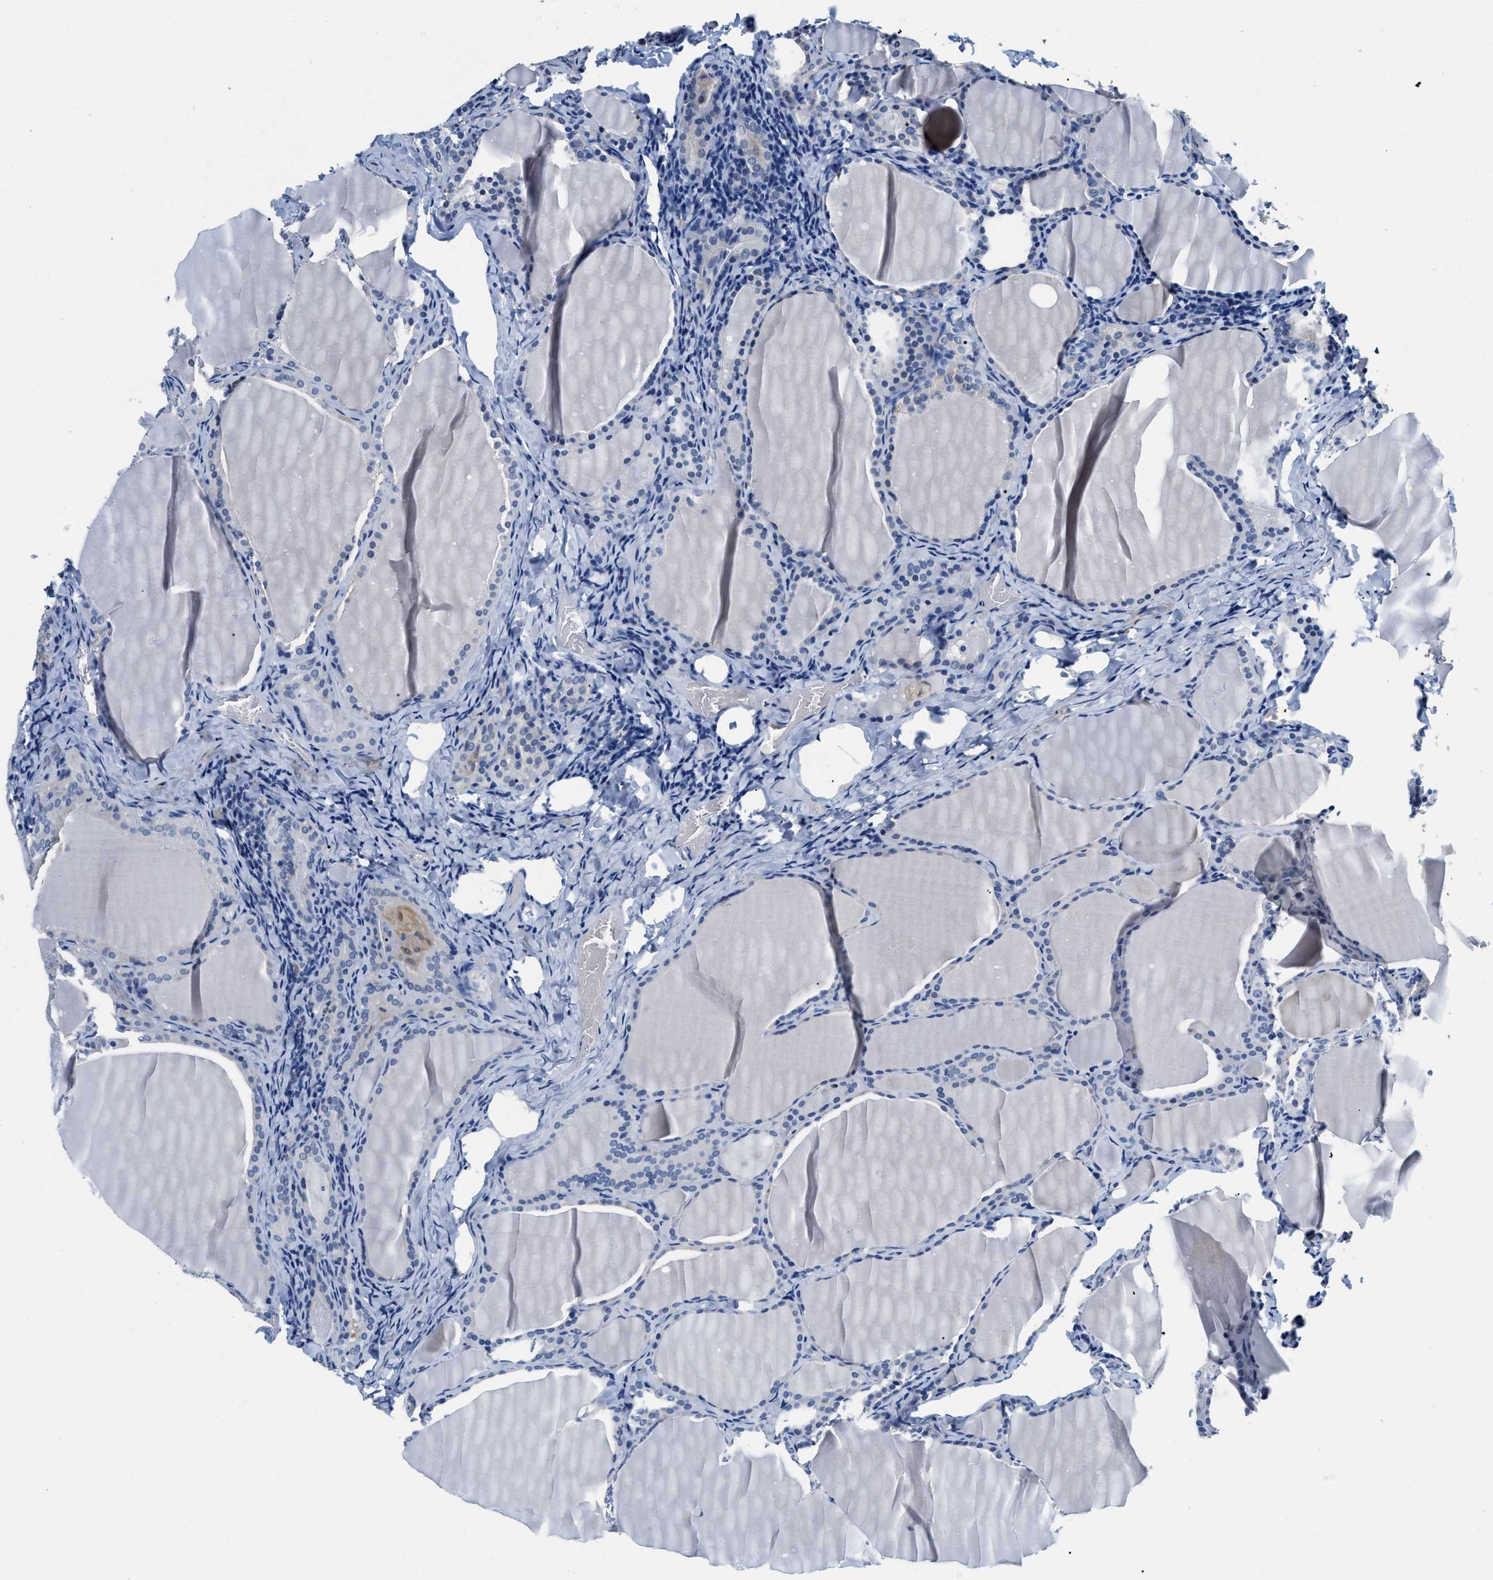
{"staining": {"intensity": "negative", "quantity": "none", "location": "none"}, "tissue": "thyroid cancer", "cell_type": "Tumor cells", "image_type": "cancer", "snomed": [{"axis": "morphology", "description": "Papillary adenocarcinoma, NOS"}, {"axis": "topography", "description": "Thyroid gland"}], "caption": "Immunohistochemistry of human papillary adenocarcinoma (thyroid) demonstrates no expression in tumor cells.", "gene": "EIF2AK2", "patient": {"sex": "female", "age": 42}}